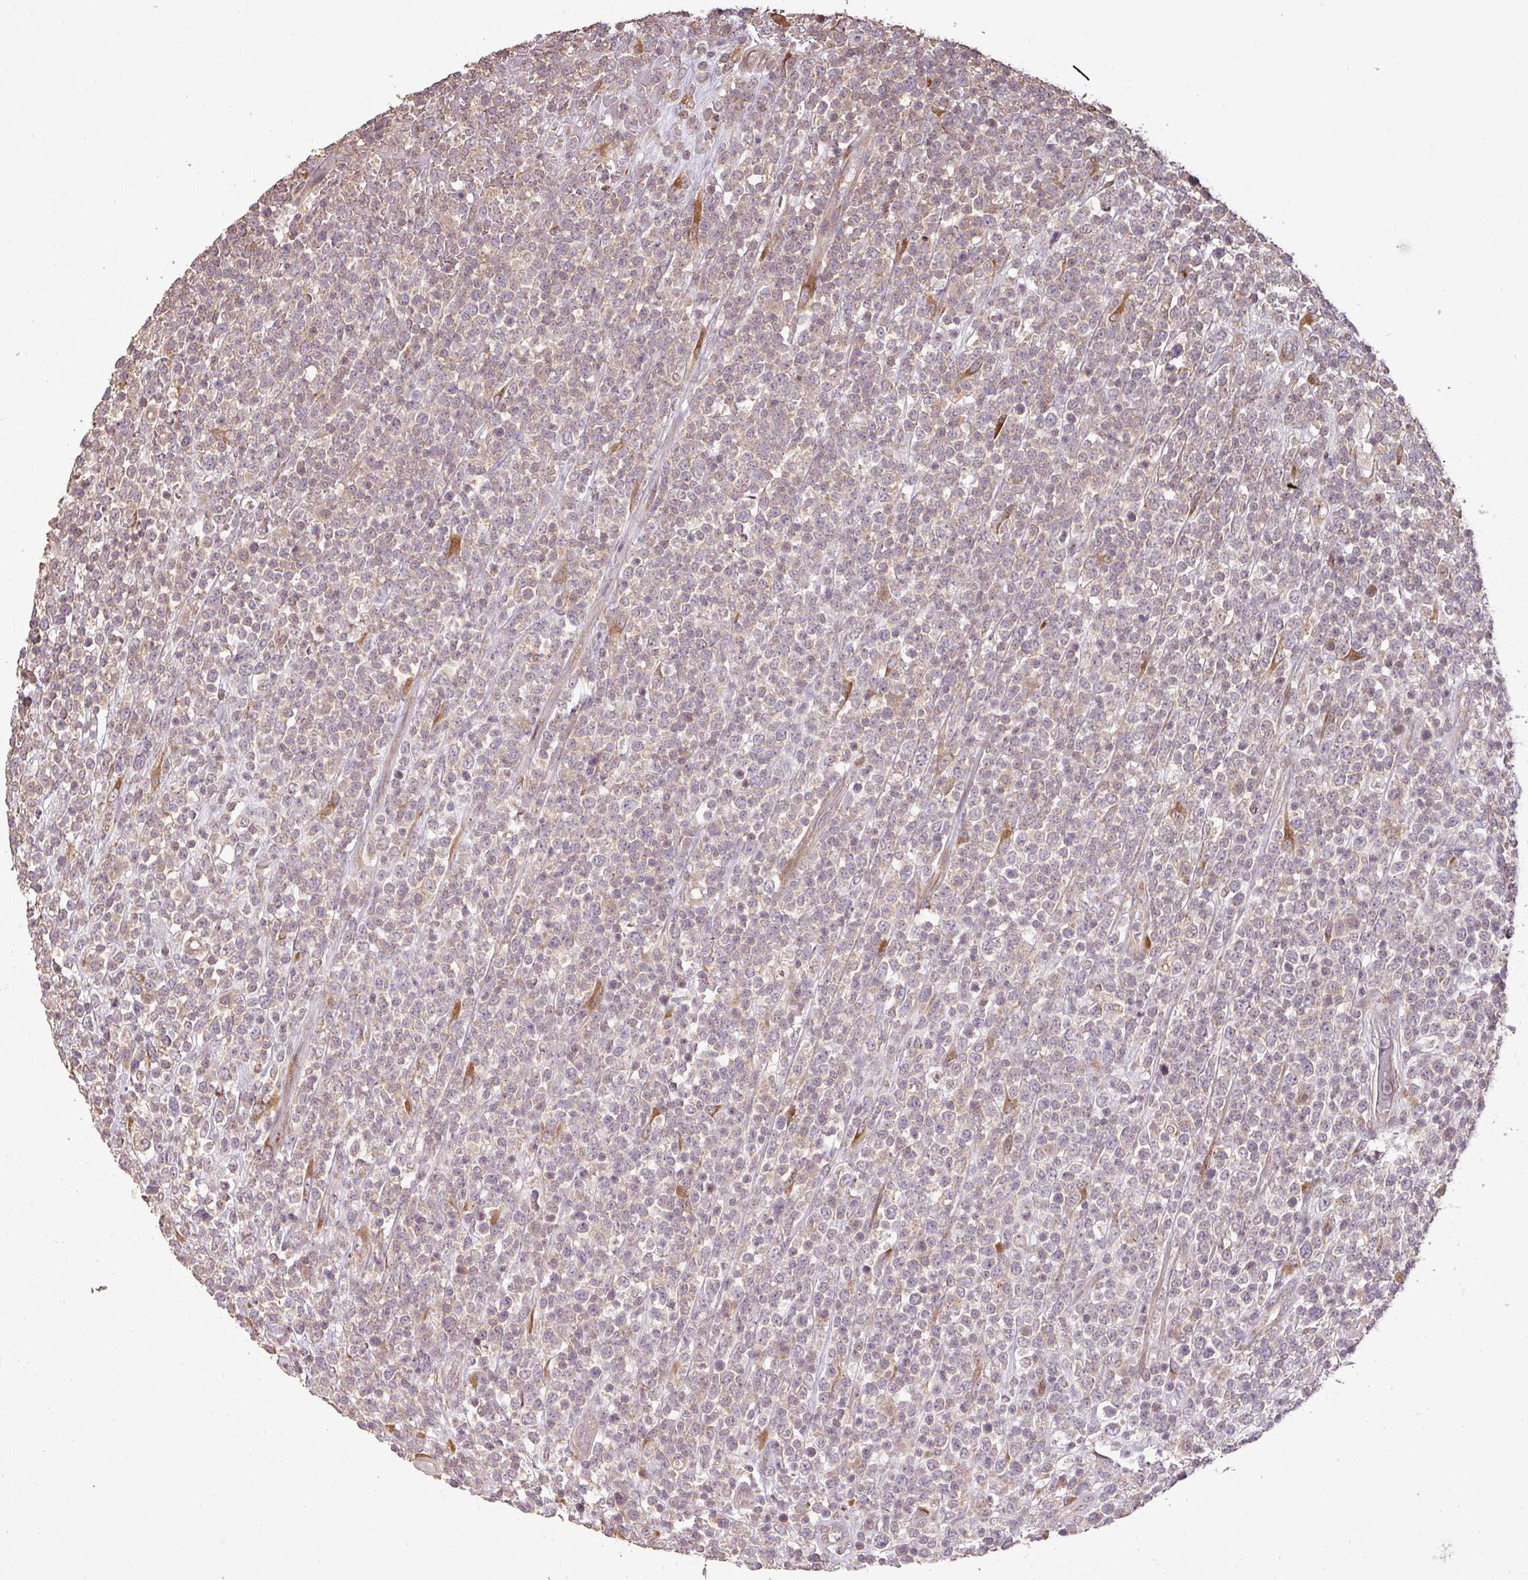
{"staining": {"intensity": "weak", "quantity": "<25%", "location": "cytoplasmic/membranous"}, "tissue": "lymphoma", "cell_type": "Tumor cells", "image_type": "cancer", "snomed": [{"axis": "morphology", "description": "Malignant lymphoma, non-Hodgkin's type, High grade"}, {"axis": "topography", "description": "Colon"}], "caption": "High power microscopy micrograph of an IHC histopathology image of lymphoma, revealing no significant expression in tumor cells.", "gene": "FAIM", "patient": {"sex": "female", "age": 53}}